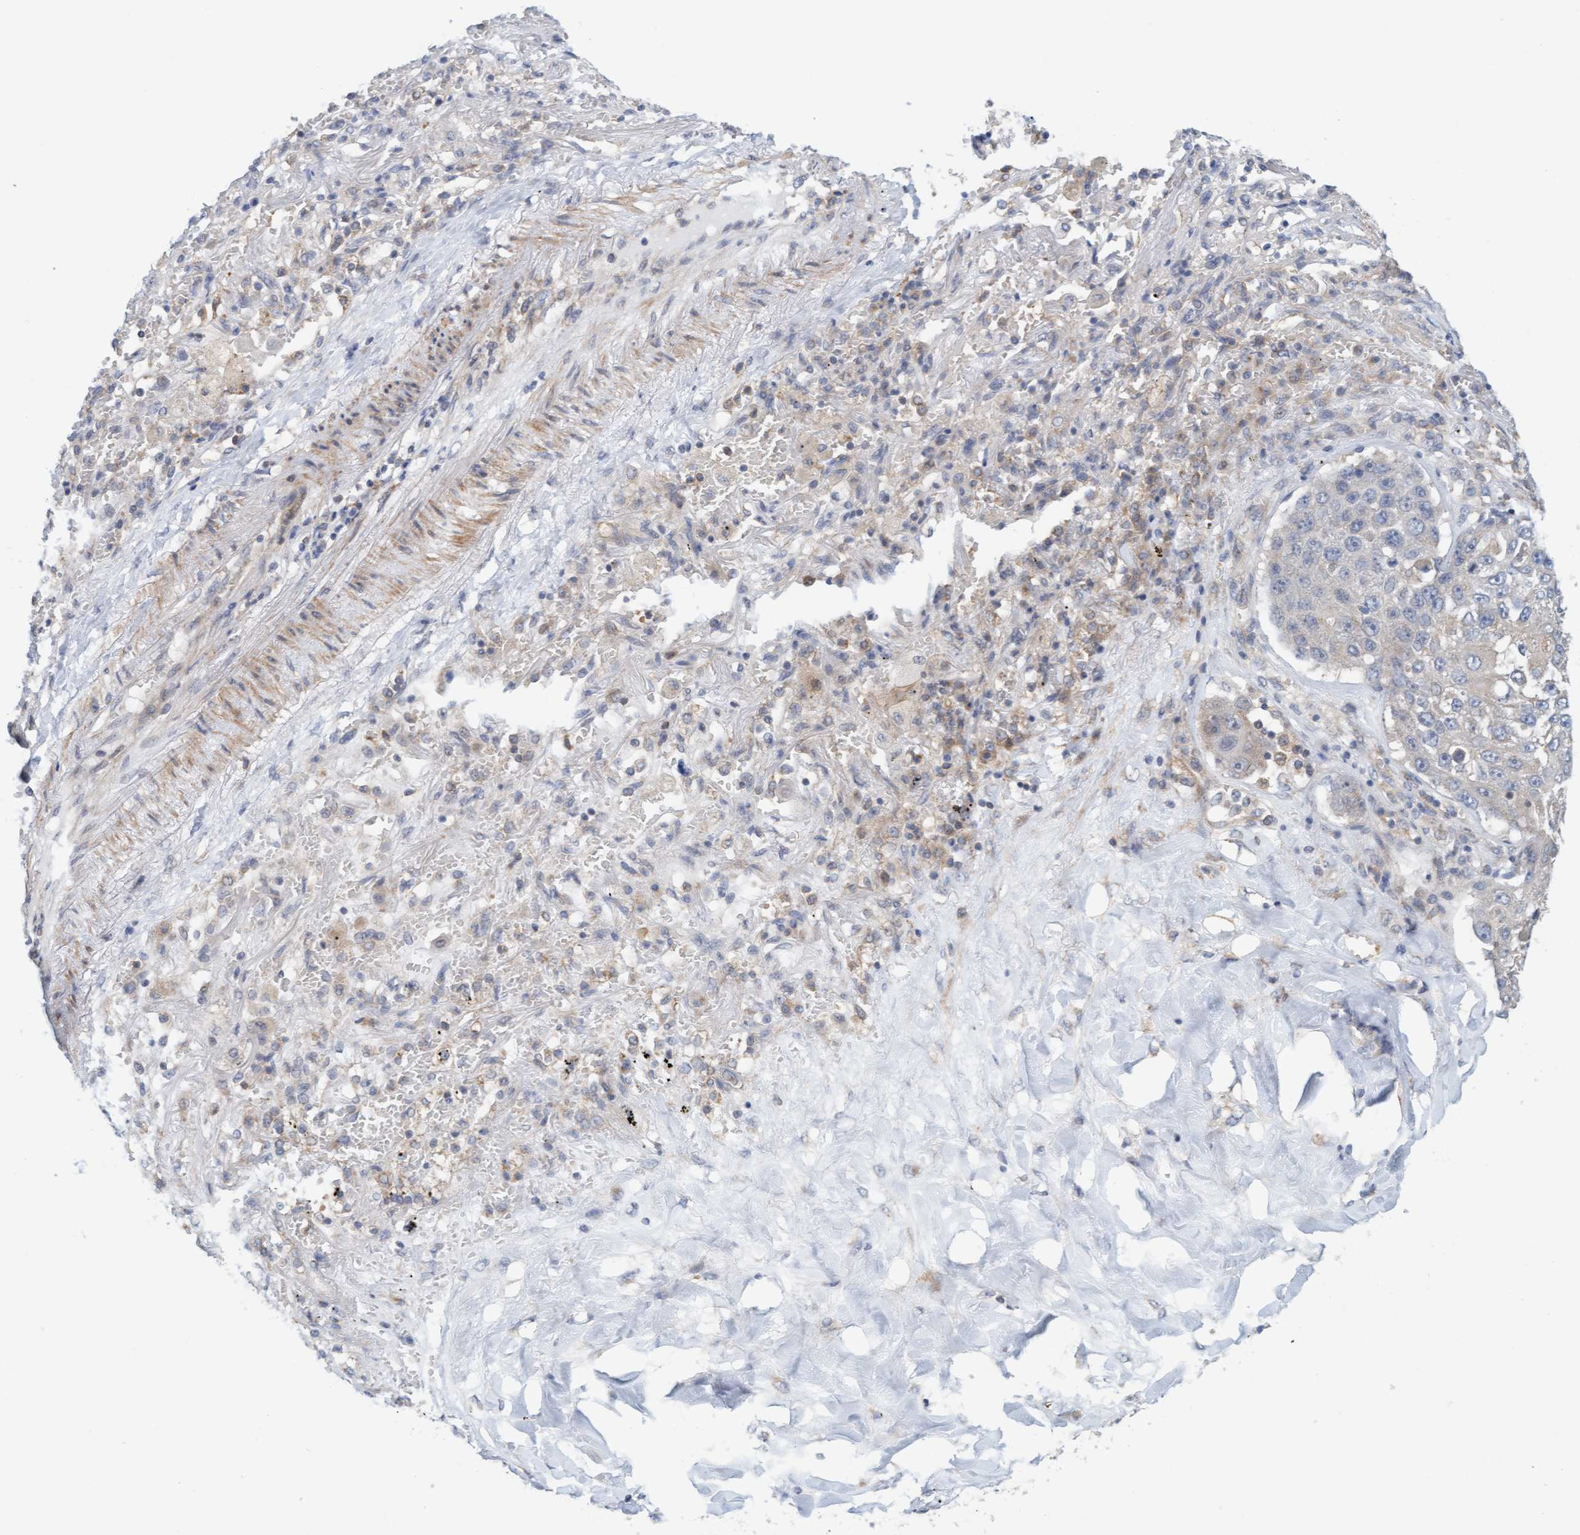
{"staining": {"intensity": "negative", "quantity": "none", "location": "none"}, "tissue": "lung cancer", "cell_type": "Tumor cells", "image_type": "cancer", "snomed": [{"axis": "morphology", "description": "Squamous cell carcinoma, NOS"}, {"axis": "topography", "description": "Lung"}], "caption": "Immunohistochemistry (IHC) of squamous cell carcinoma (lung) displays no expression in tumor cells.", "gene": "UBAP1", "patient": {"sex": "male", "age": 61}}